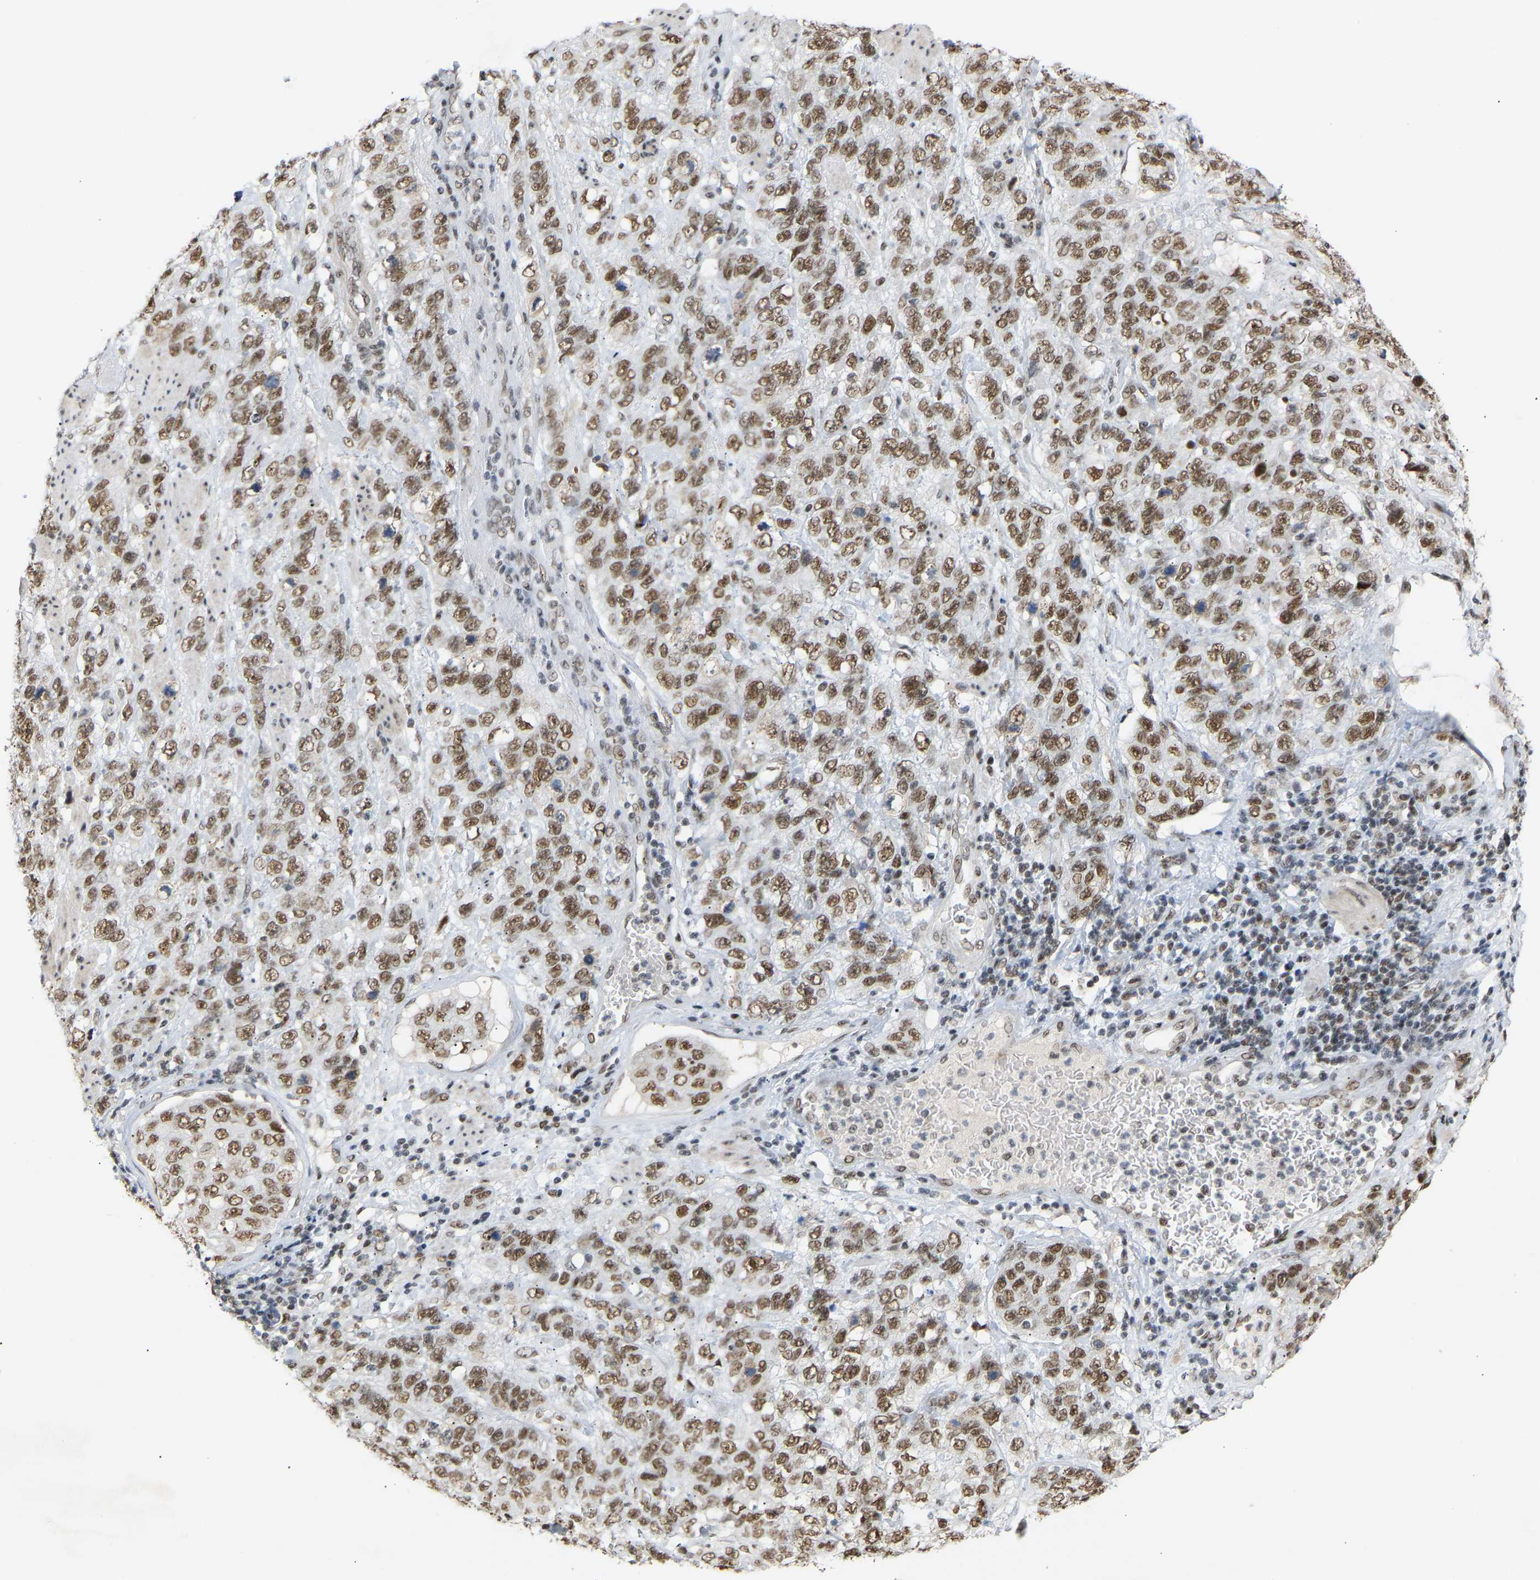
{"staining": {"intensity": "moderate", "quantity": ">75%", "location": "nuclear"}, "tissue": "stomach cancer", "cell_type": "Tumor cells", "image_type": "cancer", "snomed": [{"axis": "morphology", "description": "Adenocarcinoma, NOS"}, {"axis": "topography", "description": "Stomach"}], "caption": "Stomach cancer stained for a protein displays moderate nuclear positivity in tumor cells.", "gene": "NELFB", "patient": {"sex": "male", "age": 48}}